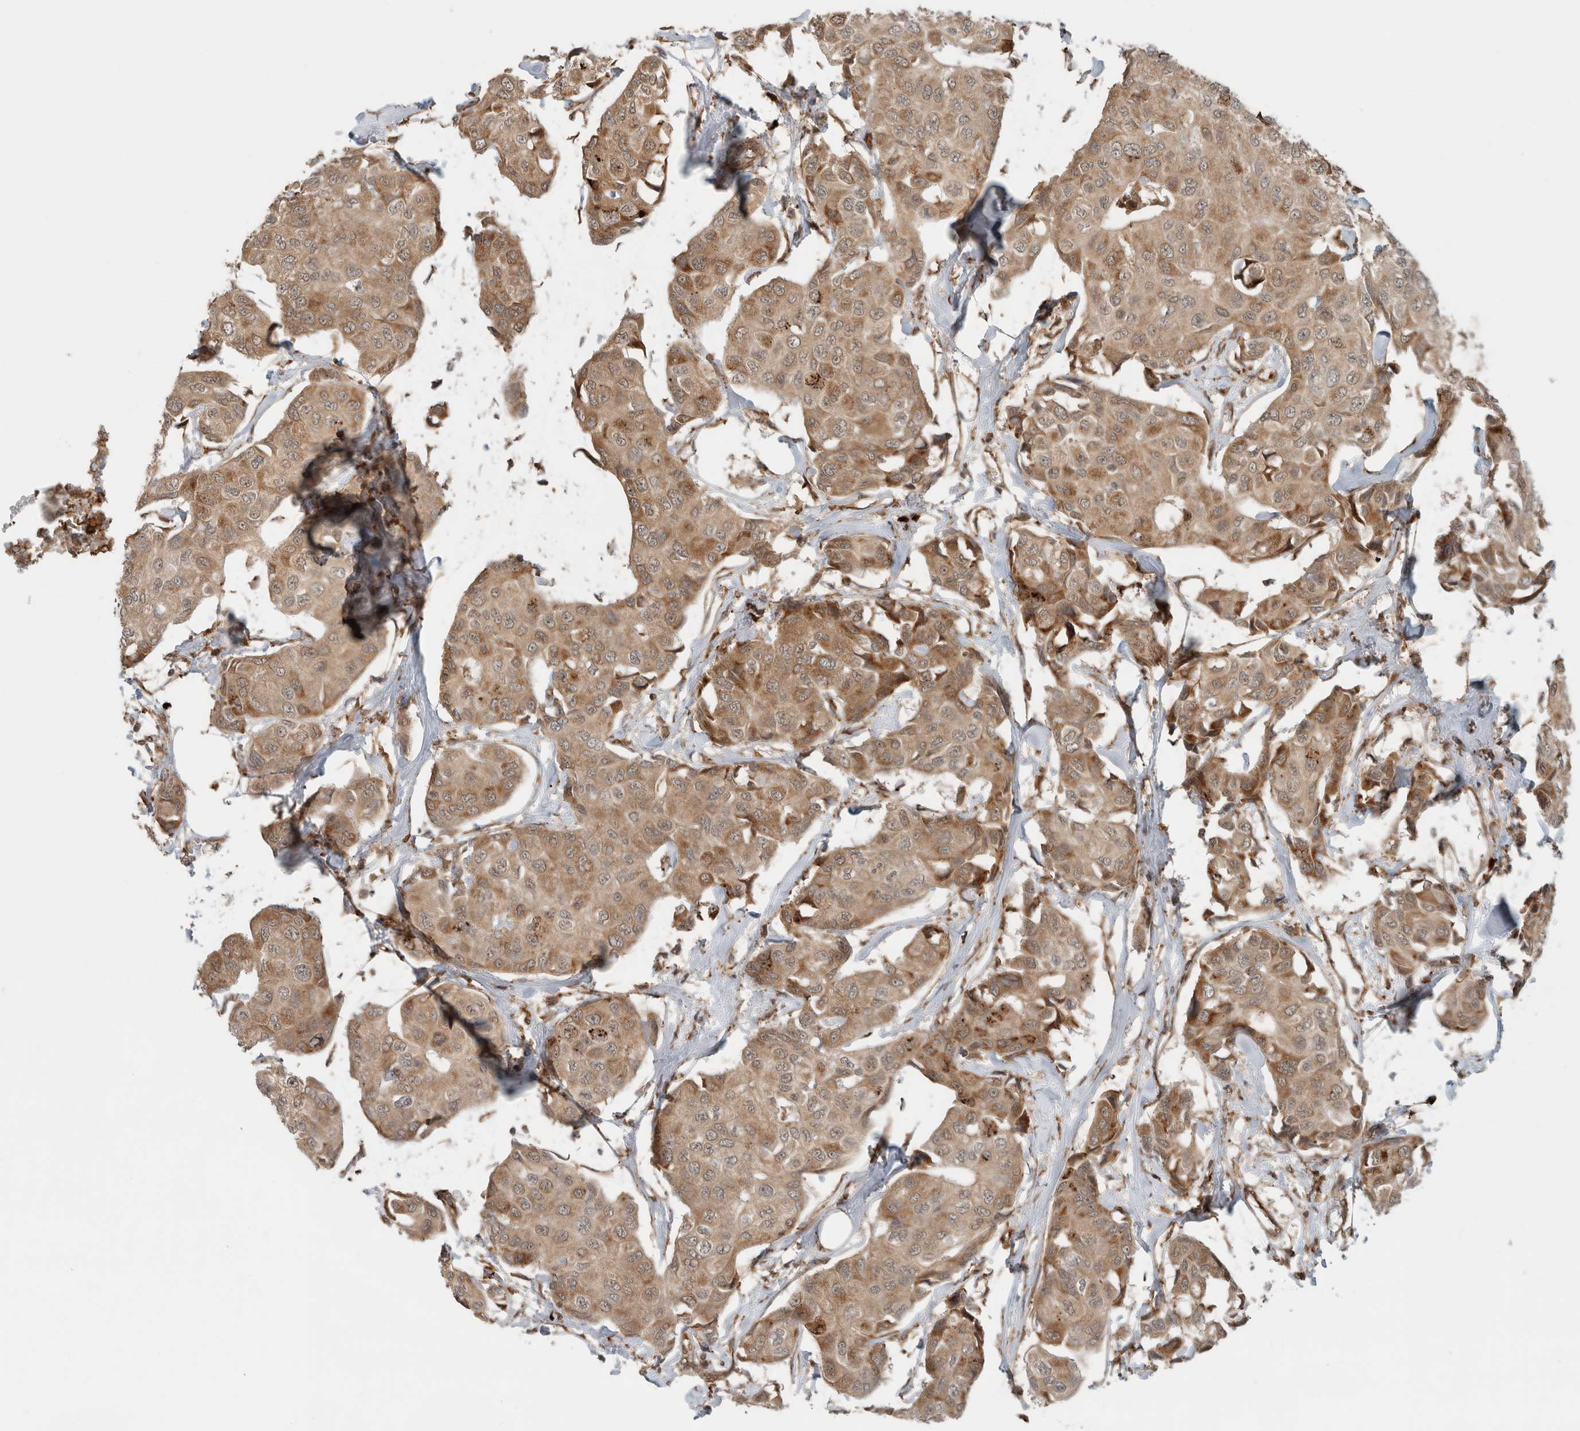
{"staining": {"intensity": "moderate", "quantity": ">75%", "location": "cytoplasmic/membranous"}, "tissue": "breast cancer", "cell_type": "Tumor cells", "image_type": "cancer", "snomed": [{"axis": "morphology", "description": "Duct carcinoma"}, {"axis": "topography", "description": "Breast"}], "caption": "About >75% of tumor cells in breast cancer demonstrate moderate cytoplasmic/membranous protein positivity as visualized by brown immunohistochemical staining.", "gene": "MS4A7", "patient": {"sex": "female", "age": 80}}